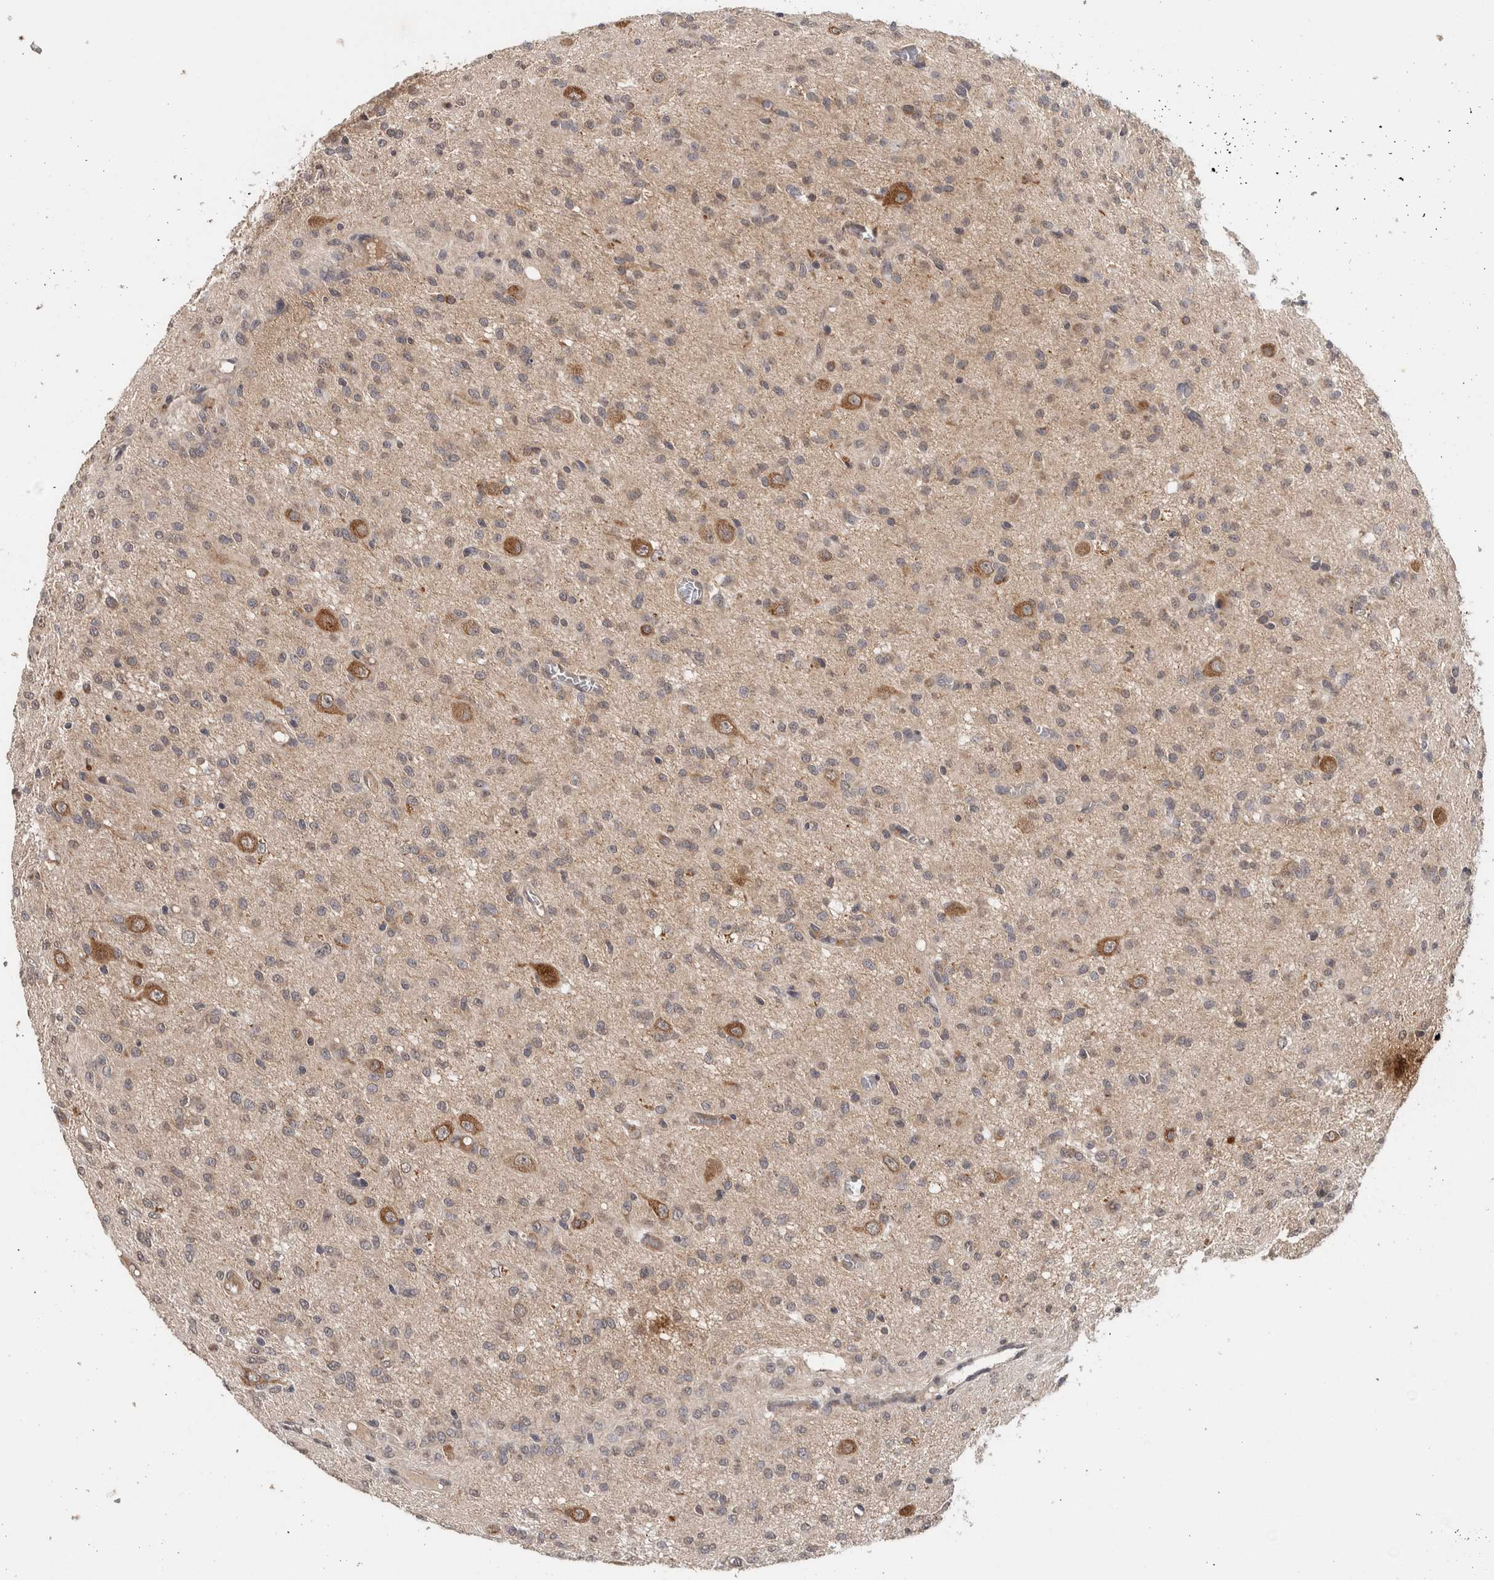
{"staining": {"intensity": "negative", "quantity": "none", "location": "none"}, "tissue": "glioma", "cell_type": "Tumor cells", "image_type": "cancer", "snomed": [{"axis": "morphology", "description": "Glioma, malignant, High grade"}, {"axis": "topography", "description": "Brain"}], "caption": "Tumor cells show no significant protein expression in glioma.", "gene": "HMOX2", "patient": {"sex": "female", "age": 59}}